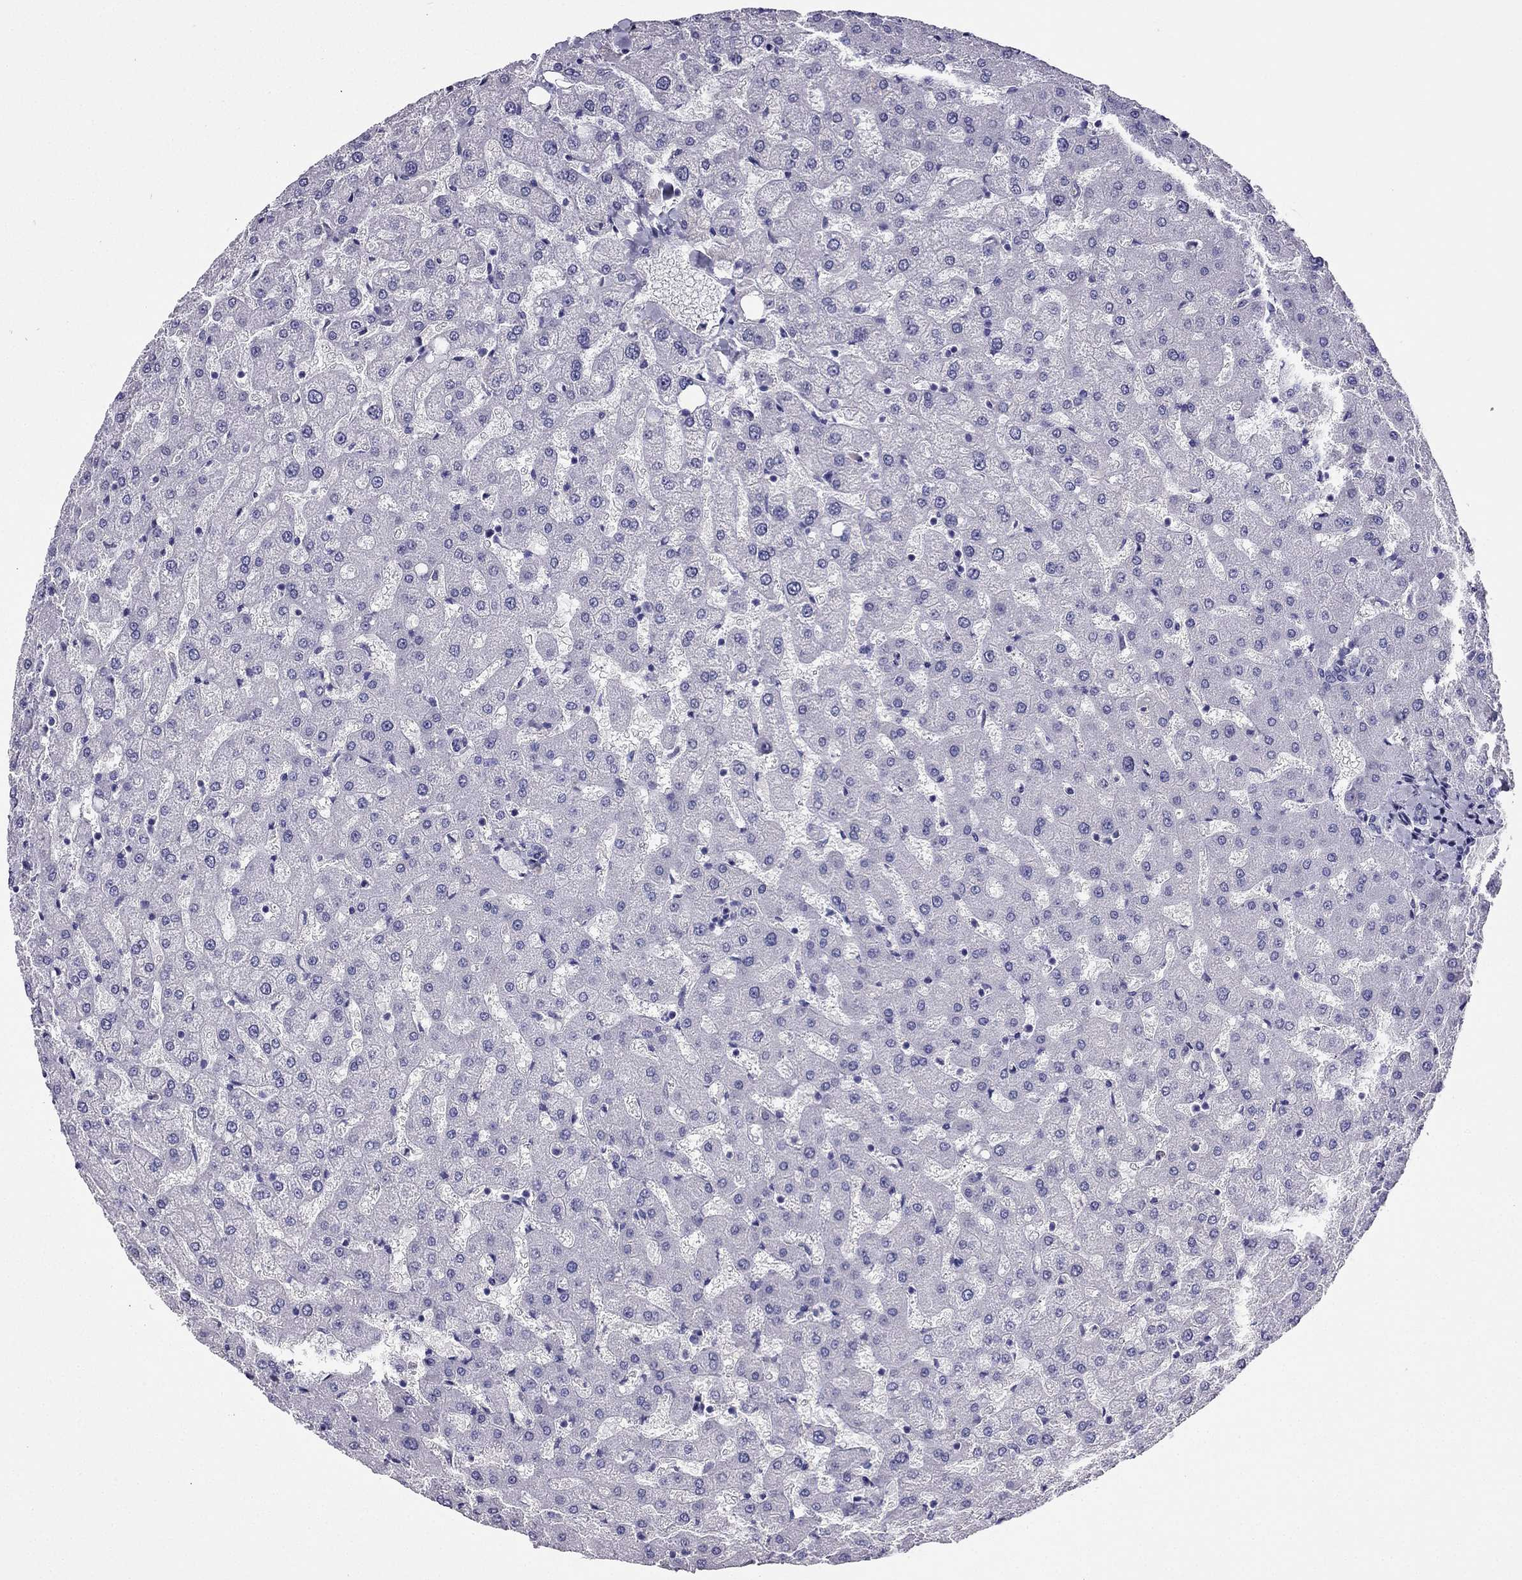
{"staining": {"intensity": "negative", "quantity": "none", "location": "none"}, "tissue": "liver", "cell_type": "Cholangiocytes", "image_type": "normal", "snomed": [{"axis": "morphology", "description": "Normal tissue, NOS"}, {"axis": "topography", "description": "Liver"}], "caption": "Immunohistochemistry (IHC) image of normal liver: human liver stained with DAB (3,3'-diaminobenzidine) displays no significant protein positivity in cholangiocytes.", "gene": "KCNJ10", "patient": {"sex": "female", "age": 50}}